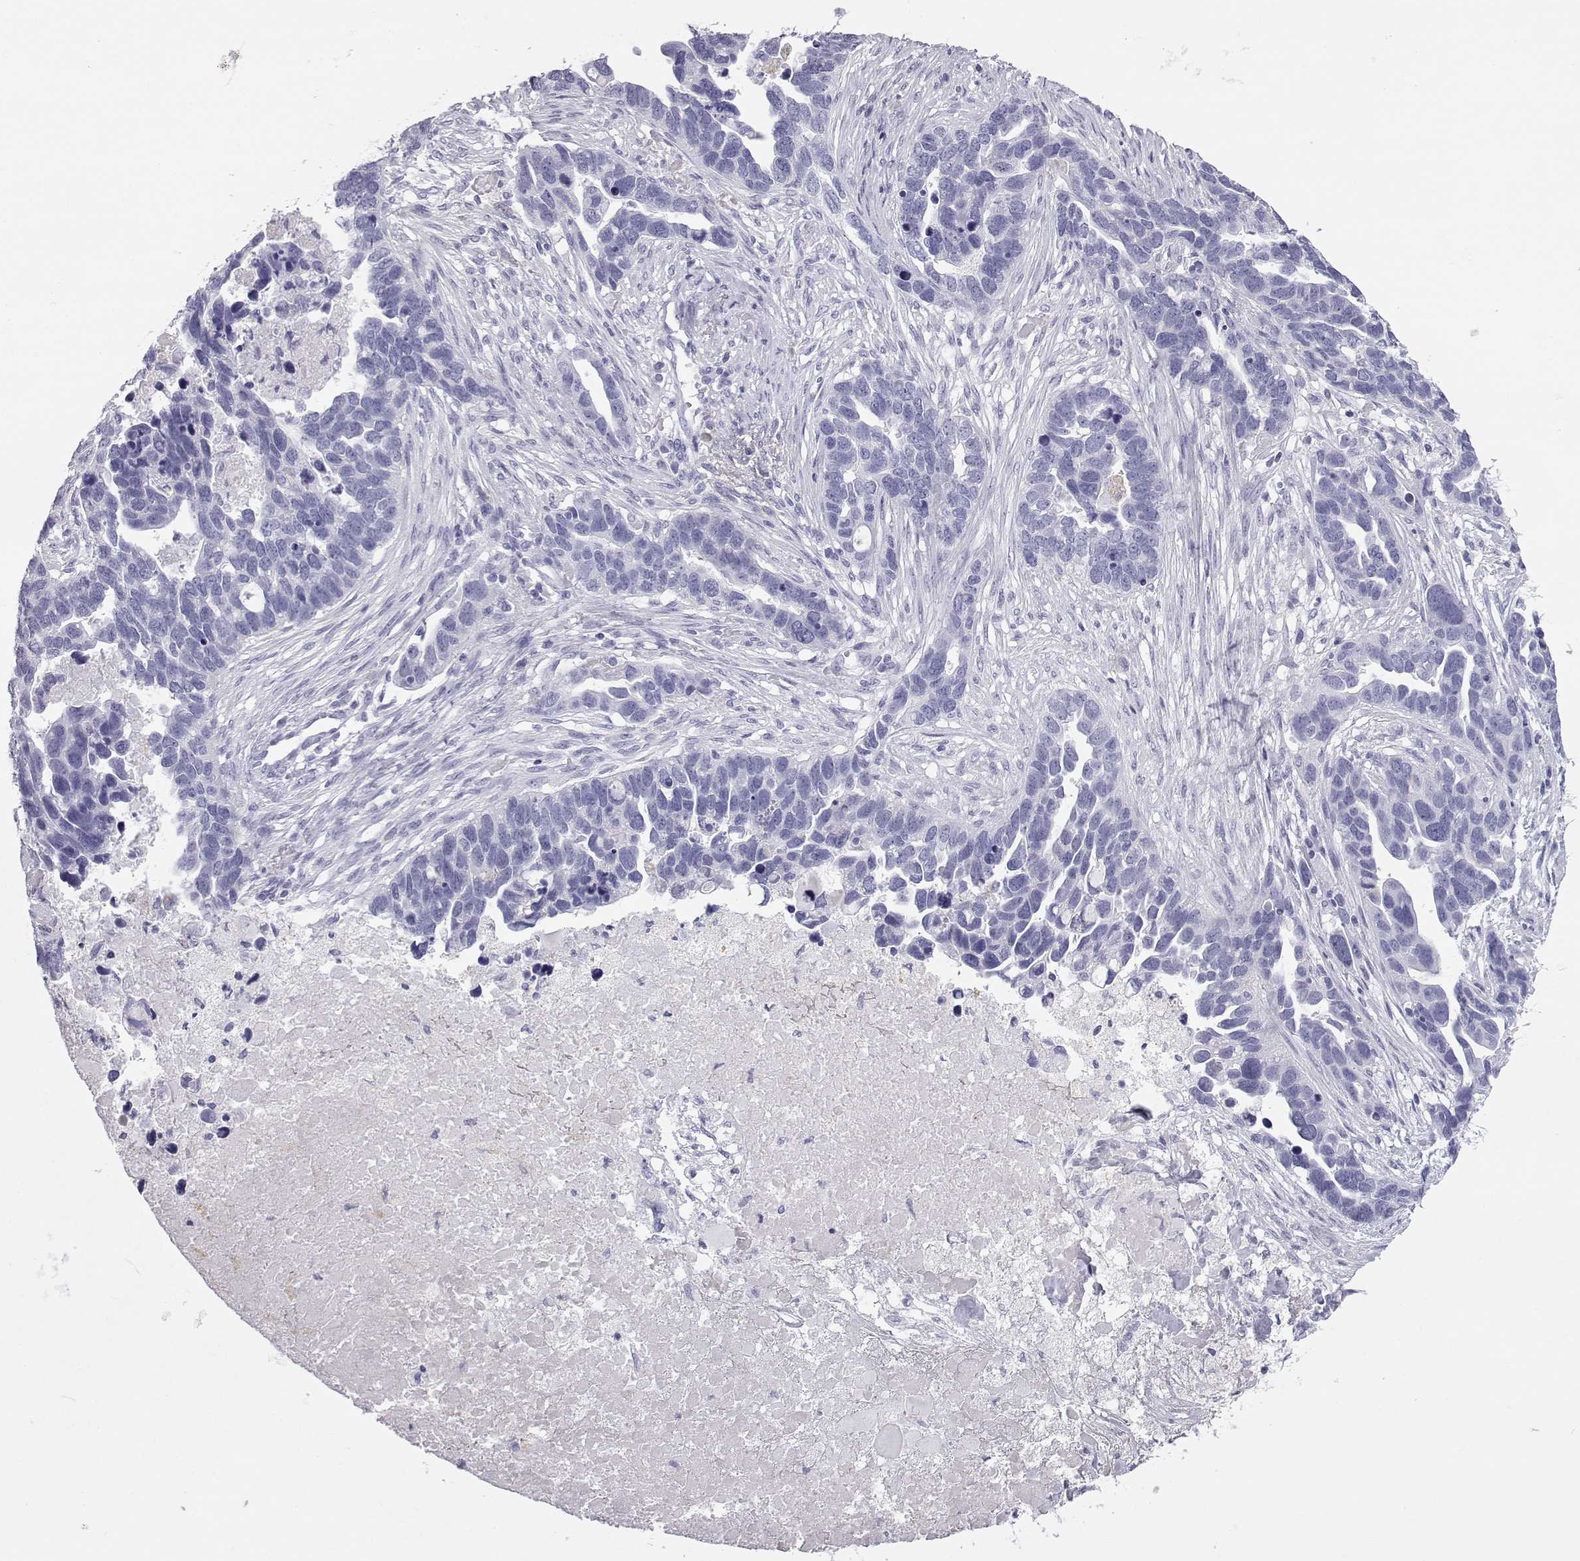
{"staining": {"intensity": "negative", "quantity": "none", "location": "none"}, "tissue": "ovarian cancer", "cell_type": "Tumor cells", "image_type": "cancer", "snomed": [{"axis": "morphology", "description": "Cystadenocarcinoma, serous, NOS"}, {"axis": "topography", "description": "Ovary"}], "caption": "The image demonstrates no significant expression in tumor cells of ovarian cancer.", "gene": "ITLN2", "patient": {"sex": "female", "age": 54}}